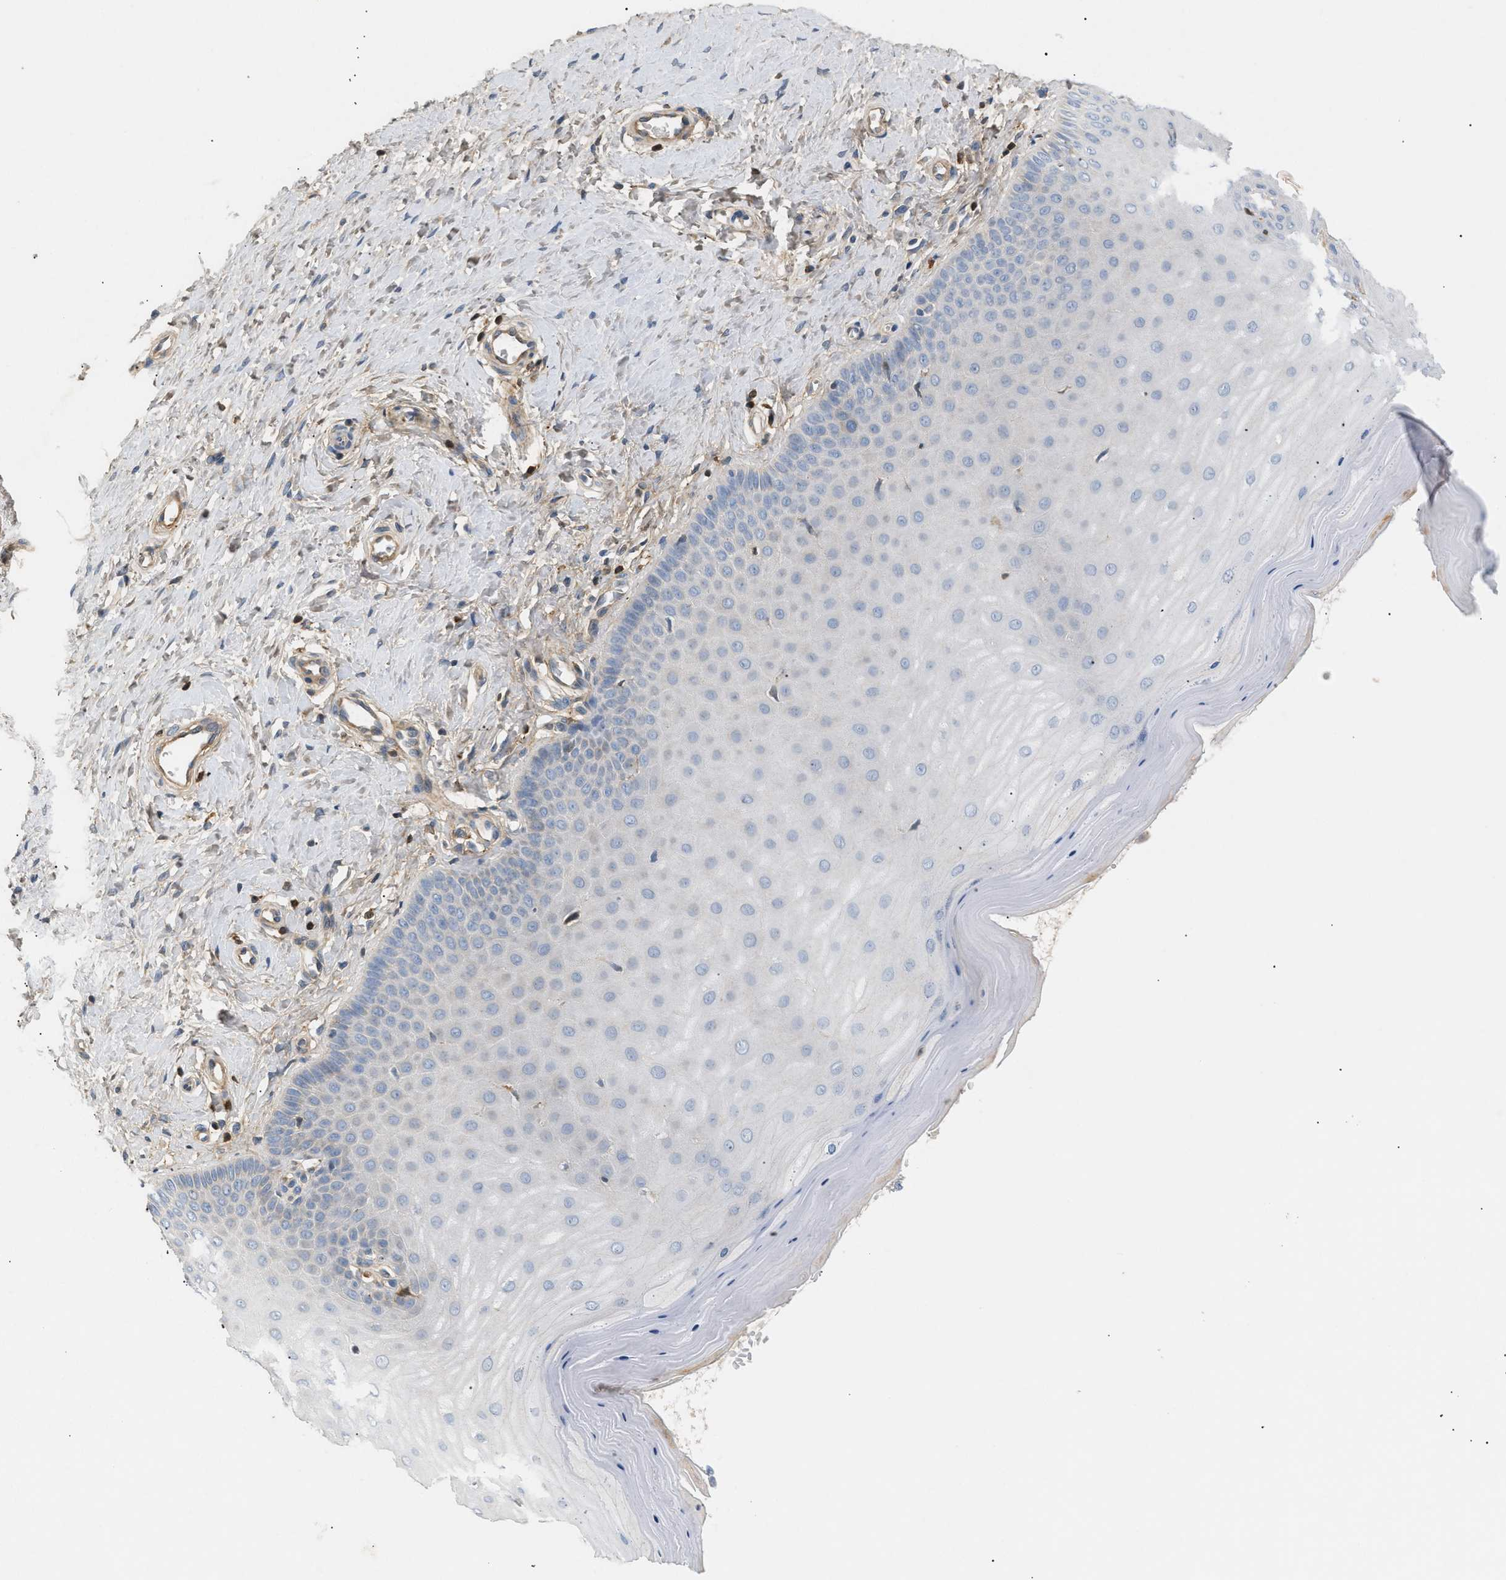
{"staining": {"intensity": "negative", "quantity": "none", "location": "none"}, "tissue": "cervix", "cell_type": "Squamous epithelial cells", "image_type": "normal", "snomed": [{"axis": "morphology", "description": "Normal tissue, NOS"}, {"axis": "topography", "description": "Cervix"}], "caption": "Squamous epithelial cells are negative for protein expression in benign human cervix. (DAB (3,3'-diaminobenzidine) immunohistochemistry with hematoxylin counter stain).", "gene": "FARS2", "patient": {"sex": "female", "age": 55}}